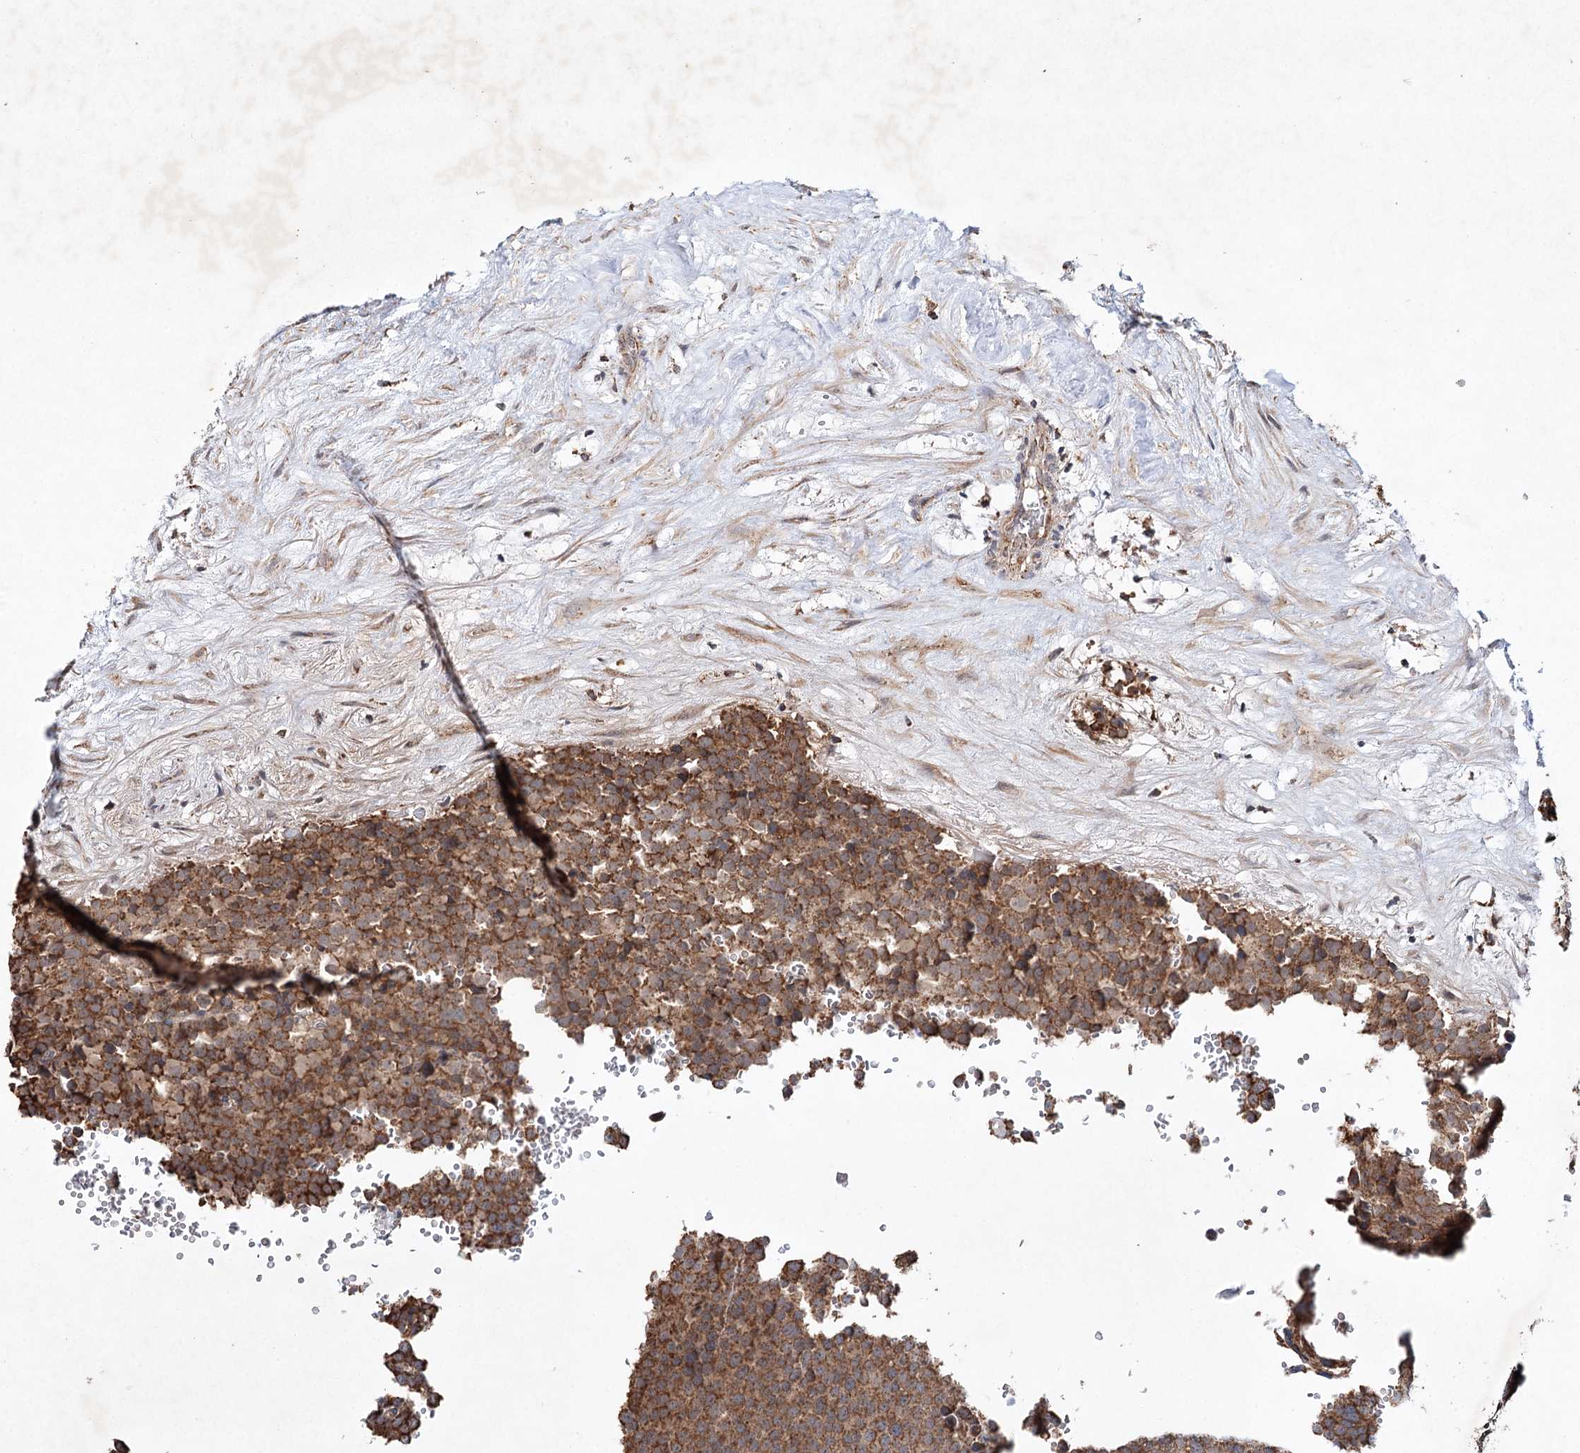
{"staining": {"intensity": "moderate", "quantity": ">75%", "location": "cytoplasmic/membranous"}, "tissue": "testis cancer", "cell_type": "Tumor cells", "image_type": "cancer", "snomed": [{"axis": "morphology", "description": "Seminoma, NOS"}, {"axis": "topography", "description": "Testis"}], "caption": "Protein staining of seminoma (testis) tissue reveals moderate cytoplasmic/membranous positivity in about >75% of tumor cells. (DAB = brown stain, brightfield microscopy at high magnification).", "gene": "PIK3CB", "patient": {"sex": "male", "age": 71}}